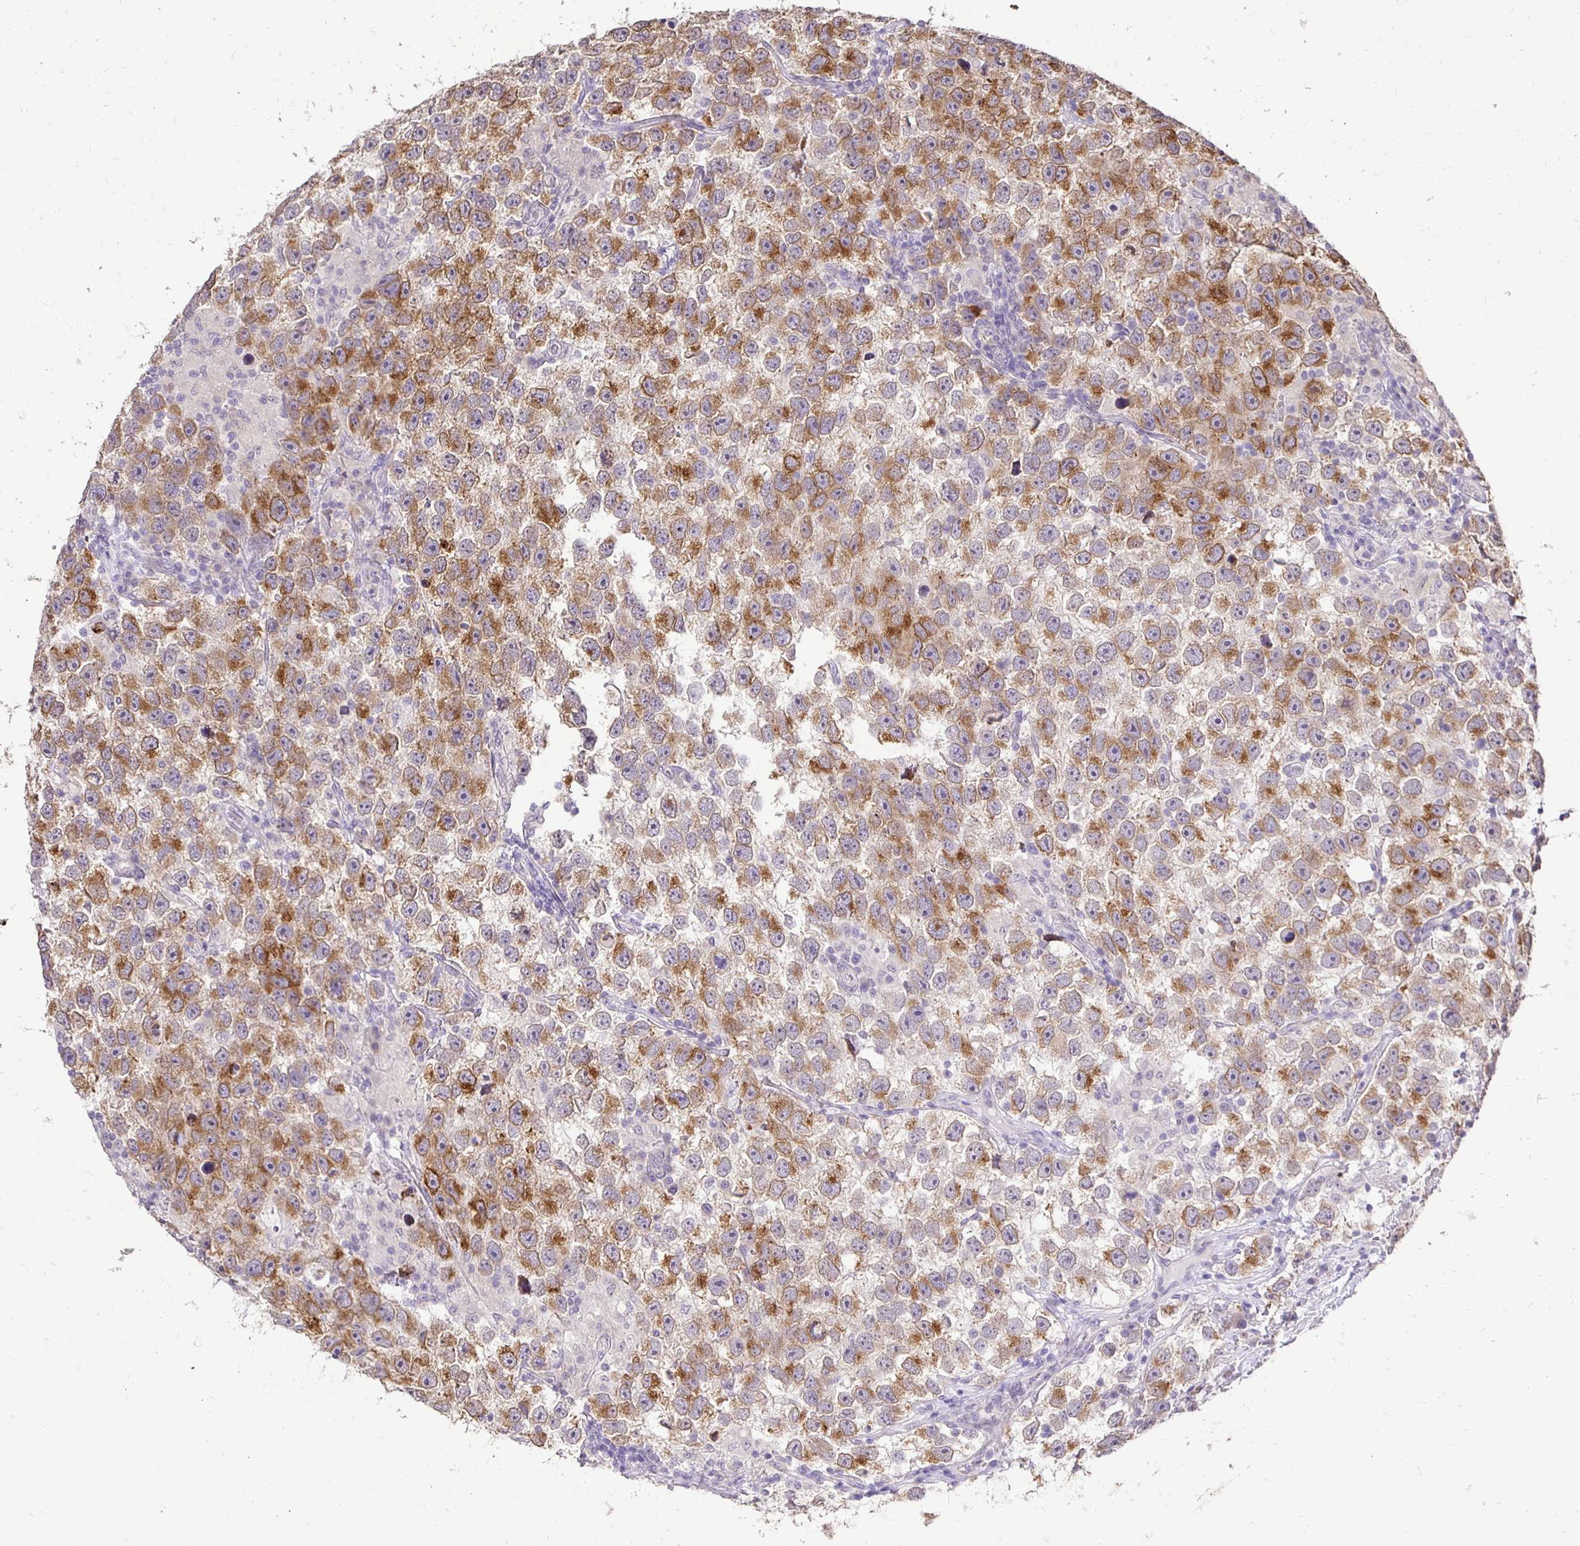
{"staining": {"intensity": "moderate", "quantity": ">75%", "location": "cytoplasmic/membranous"}, "tissue": "testis cancer", "cell_type": "Tumor cells", "image_type": "cancer", "snomed": [{"axis": "morphology", "description": "Seminoma, NOS"}, {"axis": "topography", "description": "Testis"}], "caption": "Human testis cancer (seminoma) stained for a protein (brown) shows moderate cytoplasmic/membranous positive staining in approximately >75% of tumor cells.", "gene": "RHEBL1", "patient": {"sex": "male", "age": 26}}